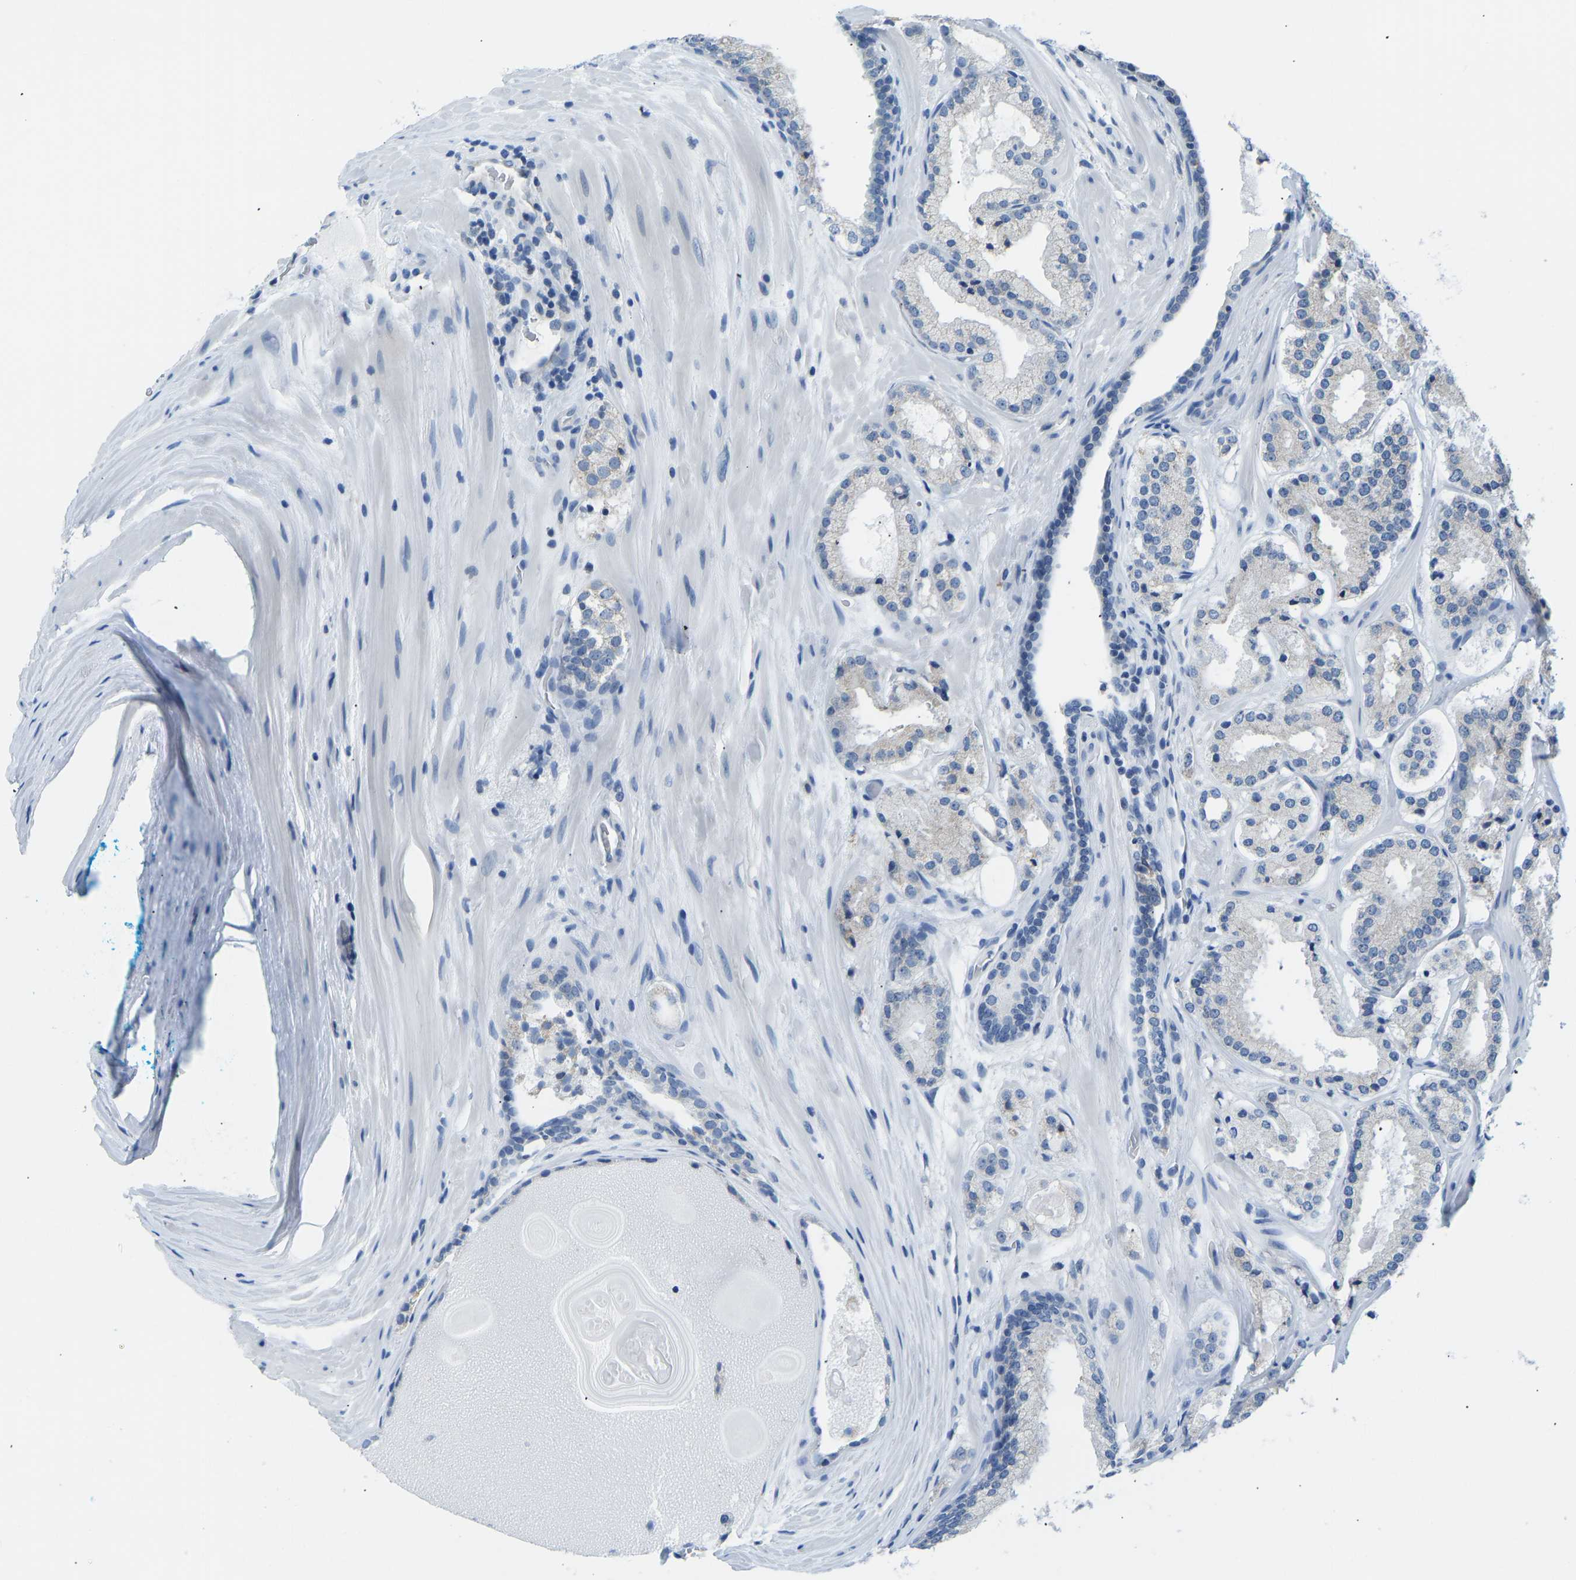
{"staining": {"intensity": "negative", "quantity": "none", "location": "none"}, "tissue": "prostate cancer", "cell_type": "Tumor cells", "image_type": "cancer", "snomed": [{"axis": "morphology", "description": "Adenocarcinoma, High grade"}, {"axis": "topography", "description": "Prostate"}], "caption": "IHC micrograph of neoplastic tissue: human prostate cancer (high-grade adenocarcinoma) stained with DAB reveals no significant protein expression in tumor cells.", "gene": "VRK1", "patient": {"sex": "male", "age": 65}}